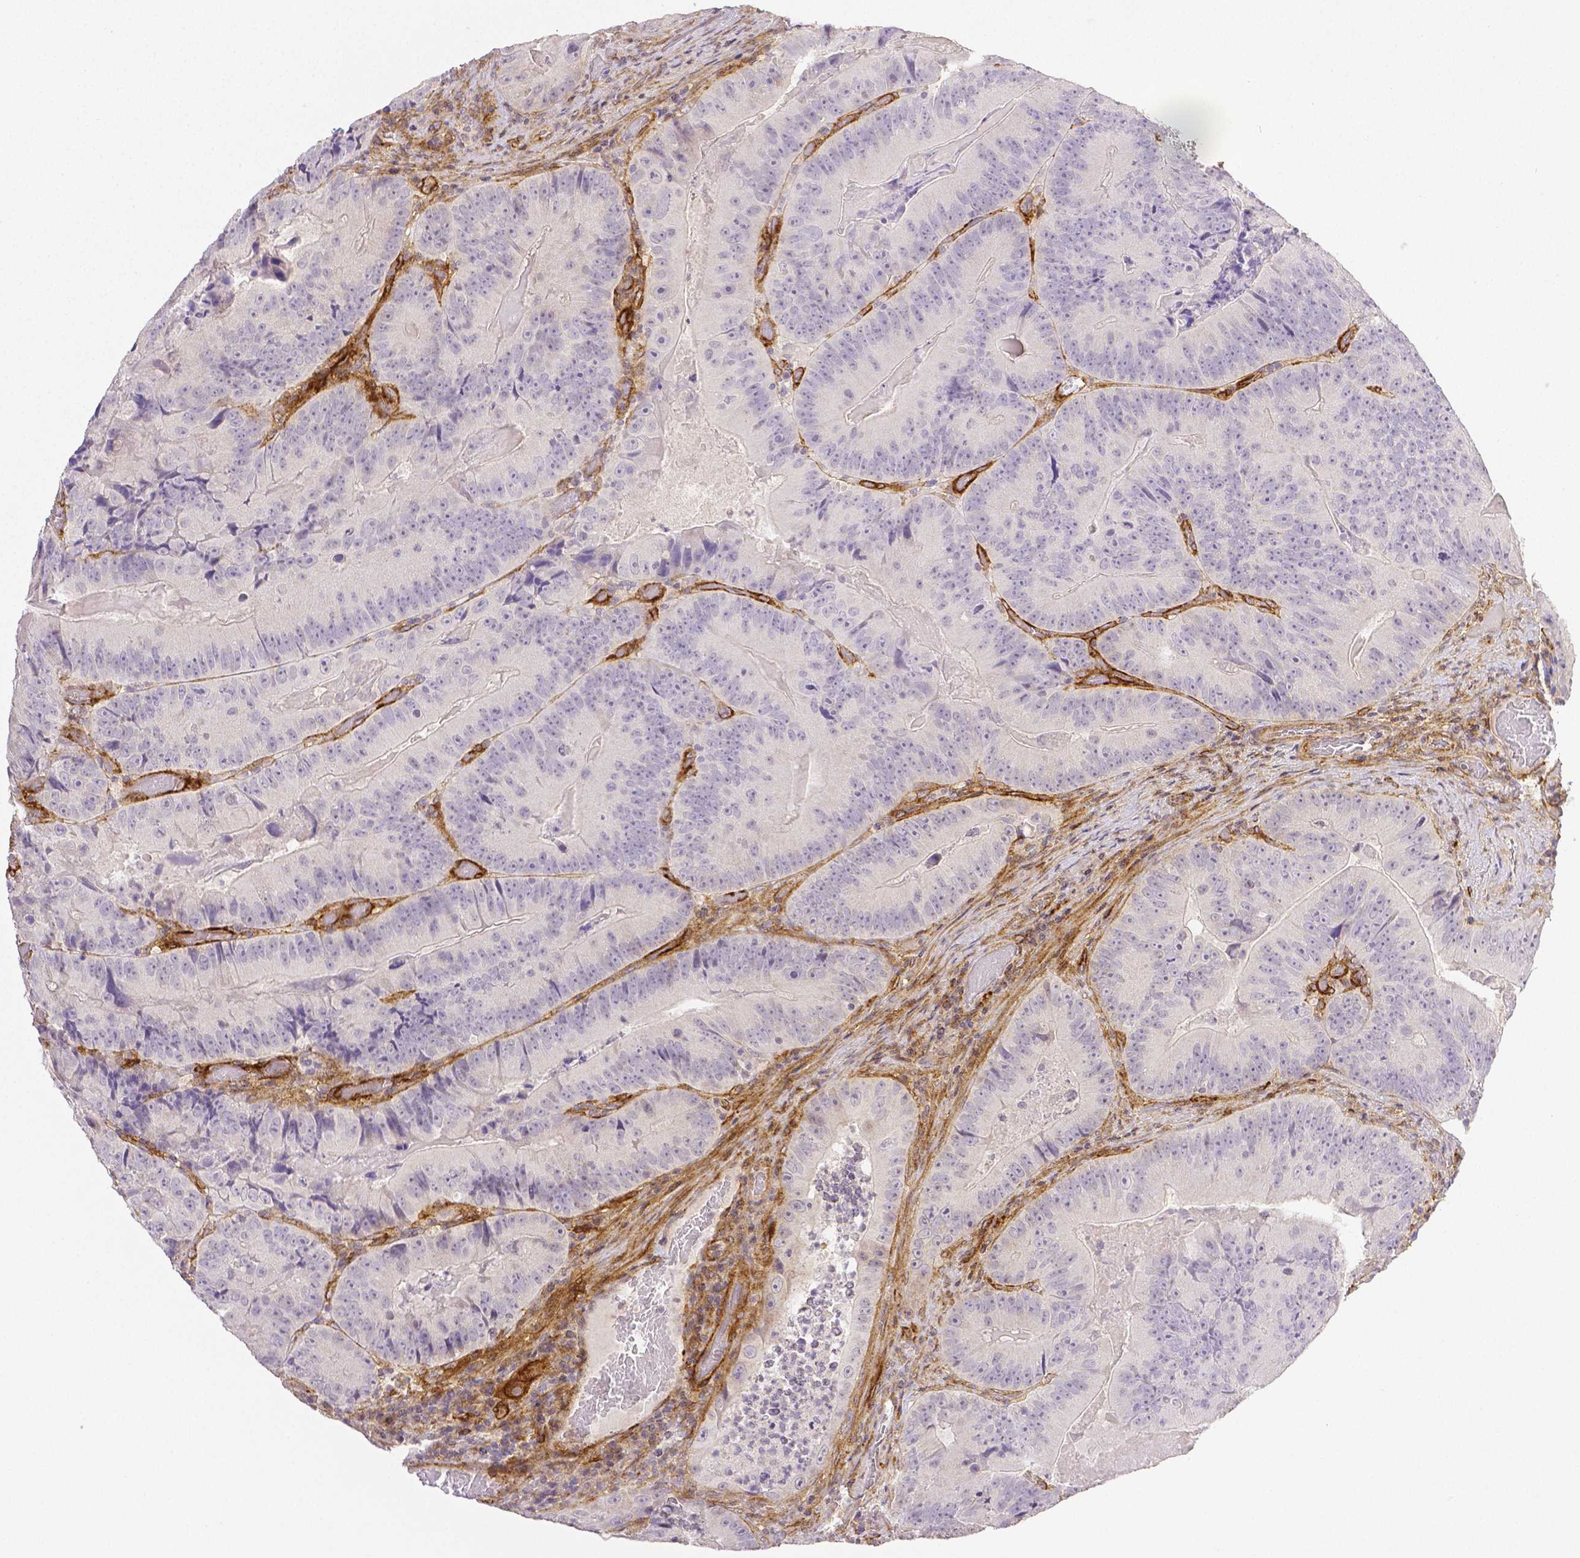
{"staining": {"intensity": "negative", "quantity": "none", "location": "none"}, "tissue": "colorectal cancer", "cell_type": "Tumor cells", "image_type": "cancer", "snomed": [{"axis": "morphology", "description": "Adenocarcinoma, NOS"}, {"axis": "topography", "description": "Colon"}], "caption": "Tumor cells show no significant protein positivity in colorectal cancer (adenocarcinoma). The staining is performed using DAB (3,3'-diaminobenzidine) brown chromogen with nuclei counter-stained in using hematoxylin.", "gene": "THY1", "patient": {"sex": "female", "age": 86}}